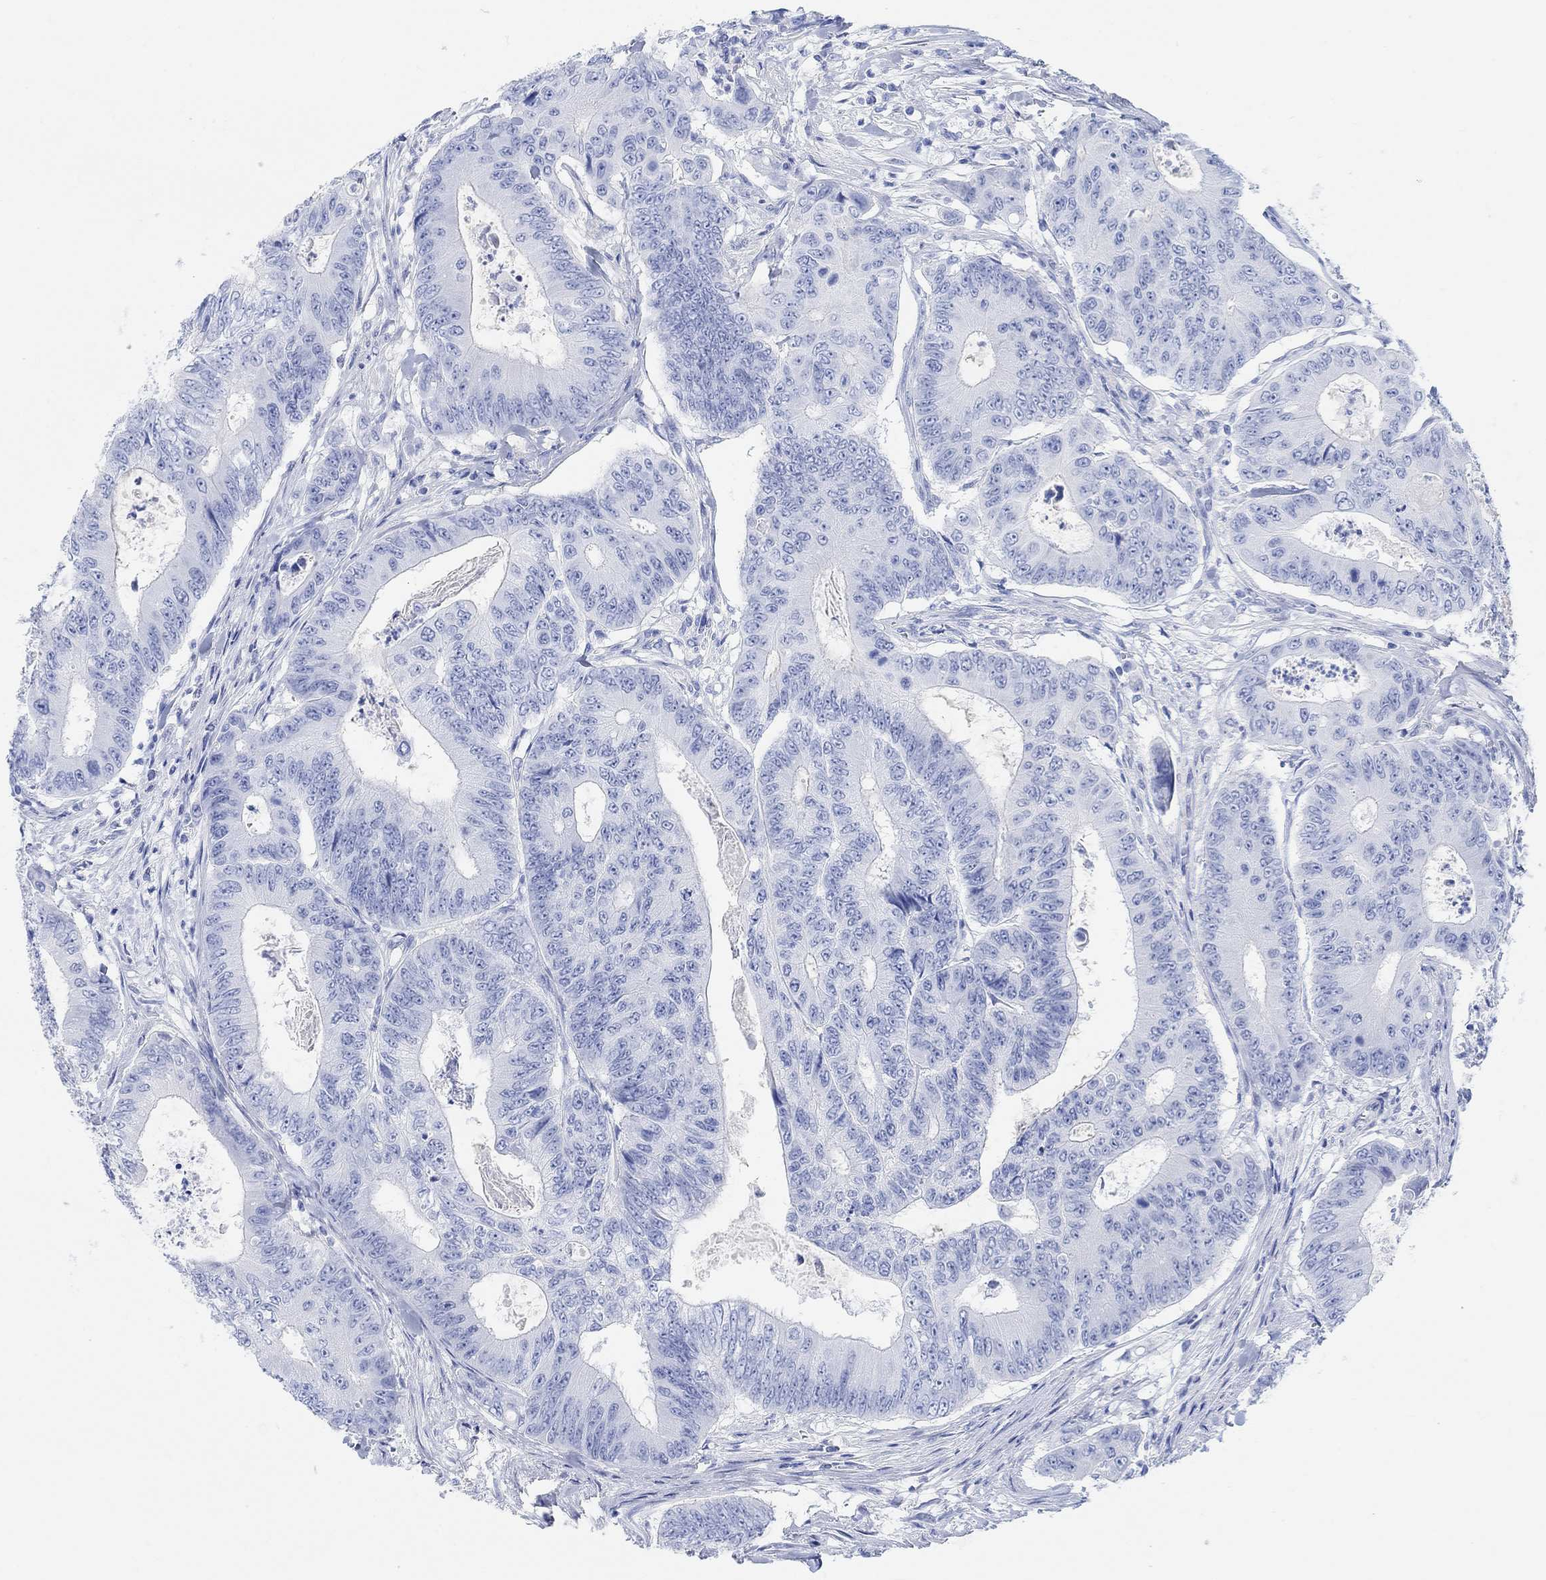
{"staining": {"intensity": "negative", "quantity": "none", "location": "none"}, "tissue": "colorectal cancer", "cell_type": "Tumor cells", "image_type": "cancer", "snomed": [{"axis": "morphology", "description": "Adenocarcinoma, NOS"}, {"axis": "topography", "description": "Colon"}], "caption": "This is an immunohistochemistry (IHC) photomicrograph of human colorectal cancer (adenocarcinoma). There is no positivity in tumor cells.", "gene": "ANKRD33", "patient": {"sex": "female", "age": 48}}